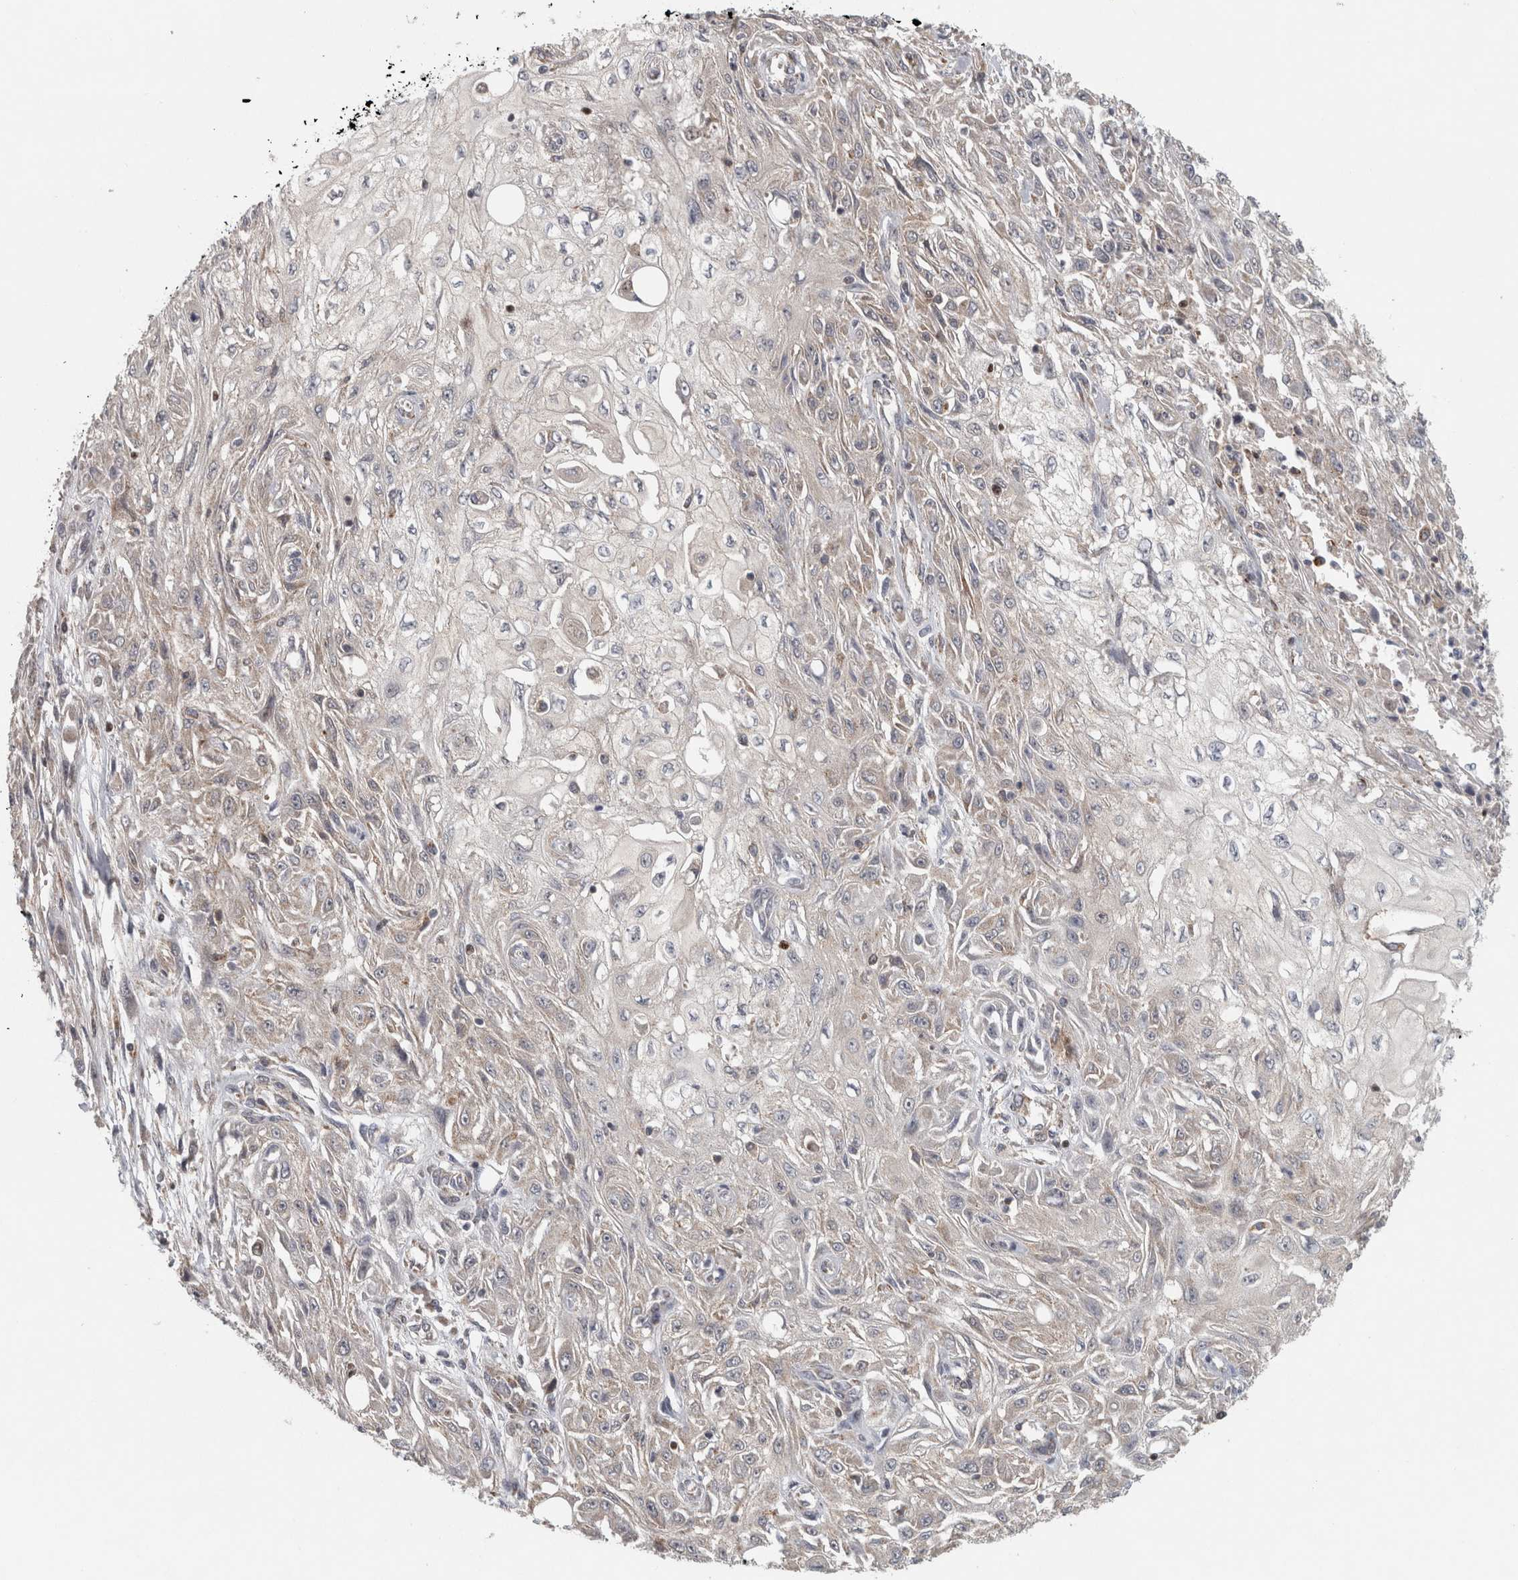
{"staining": {"intensity": "negative", "quantity": "none", "location": "none"}, "tissue": "skin cancer", "cell_type": "Tumor cells", "image_type": "cancer", "snomed": [{"axis": "morphology", "description": "Squamous cell carcinoma, NOS"}, {"axis": "morphology", "description": "Squamous cell carcinoma, metastatic, NOS"}, {"axis": "topography", "description": "Skin"}, {"axis": "topography", "description": "Lymph node"}], "caption": "Human skin metastatic squamous cell carcinoma stained for a protein using immunohistochemistry (IHC) displays no staining in tumor cells.", "gene": "KDM8", "patient": {"sex": "male", "age": 75}}